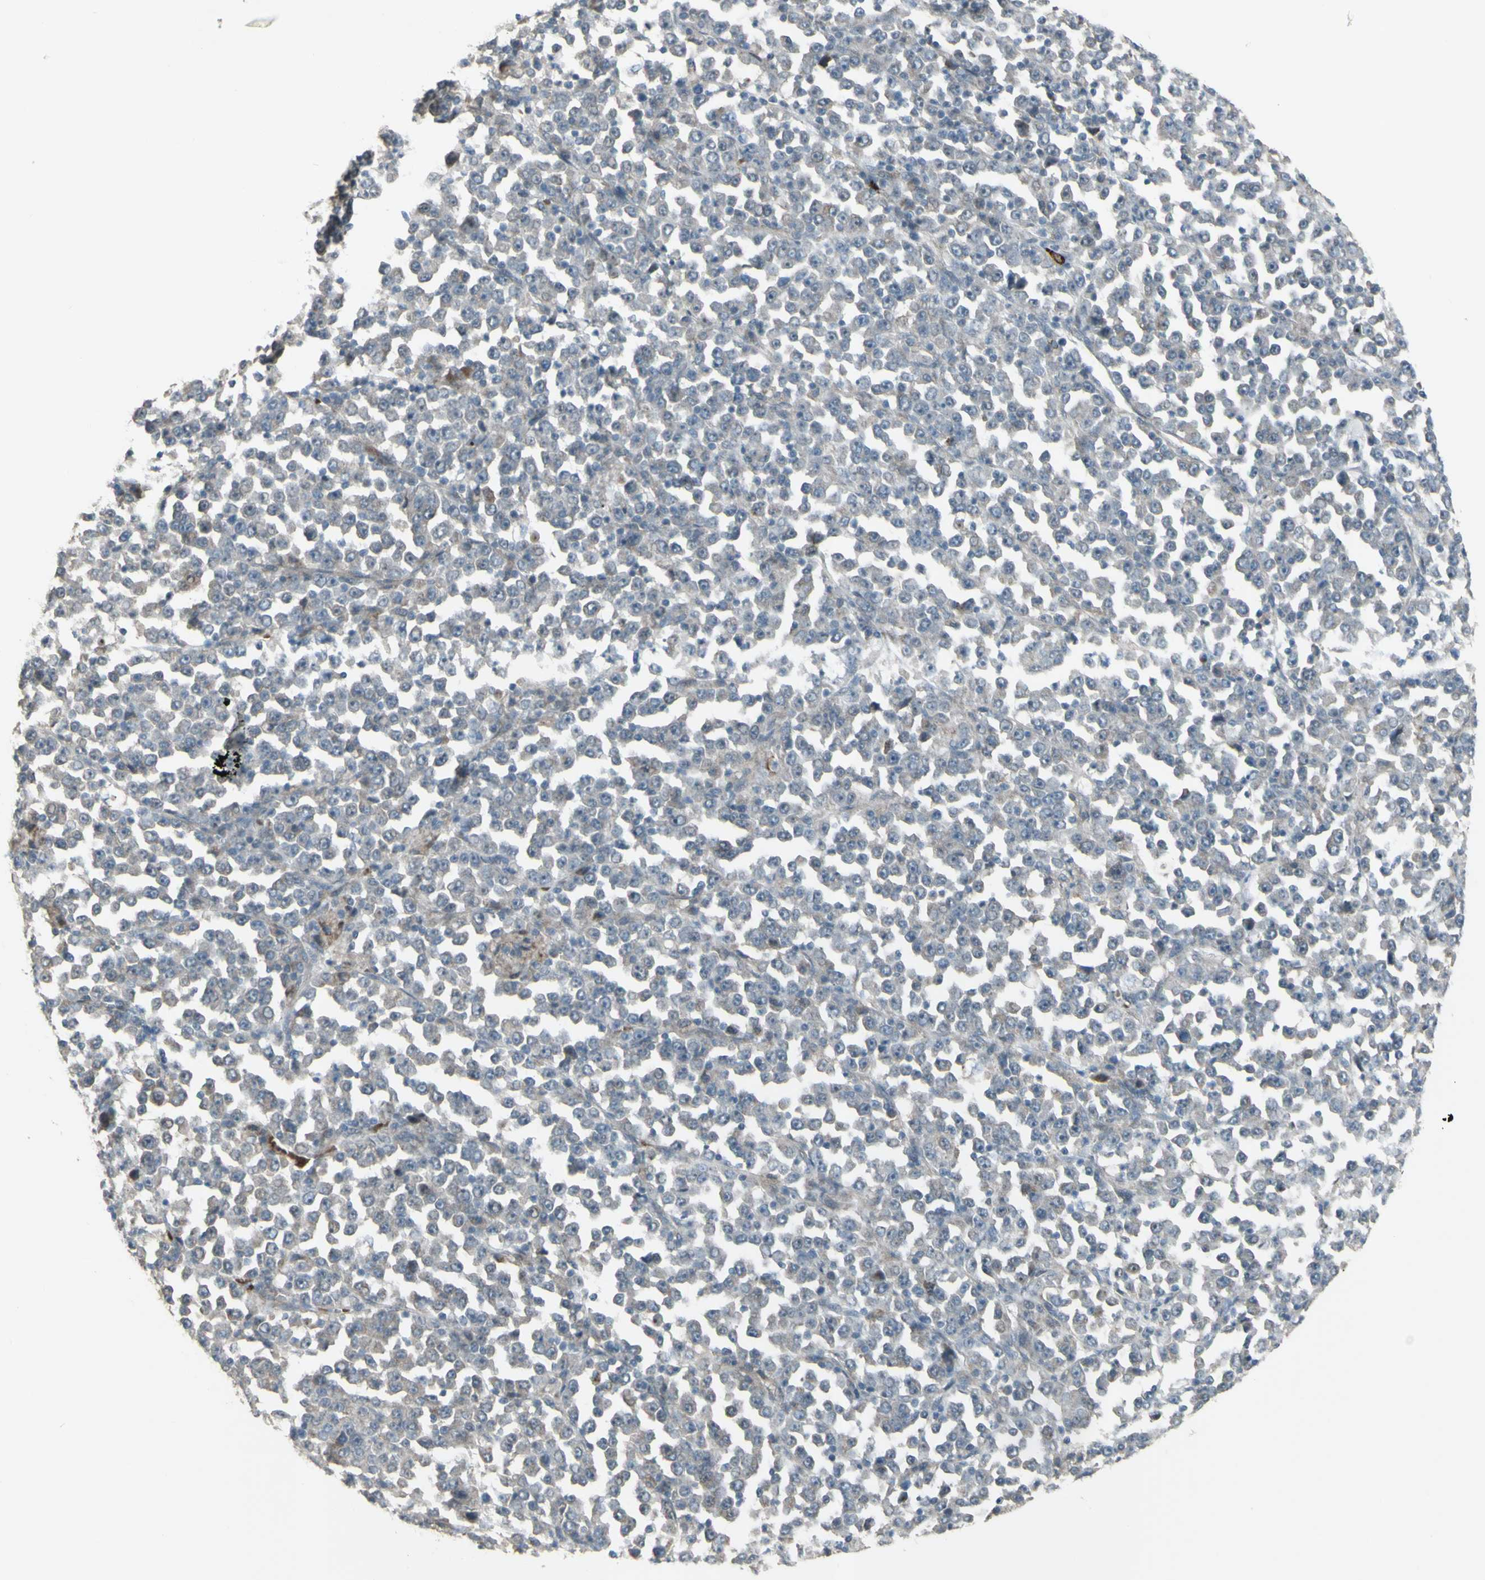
{"staining": {"intensity": "weak", "quantity": ">75%", "location": "cytoplasmic/membranous"}, "tissue": "stomach cancer", "cell_type": "Tumor cells", "image_type": "cancer", "snomed": [{"axis": "morphology", "description": "Normal tissue, NOS"}, {"axis": "morphology", "description": "Adenocarcinoma, NOS"}, {"axis": "topography", "description": "Stomach, upper"}, {"axis": "topography", "description": "Stomach"}], "caption": "Immunohistochemical staining of human adenocarcinoma (stomach) demonstrates low levels of weak cytoplasmic/membranous protein staining in approximately >75% of tumor cells. (brown staining indicates protein expression, while blue staining denotes nuclei).", "gene": "GRAMD1B", "patient": {"sex": "male", "age": 59}}